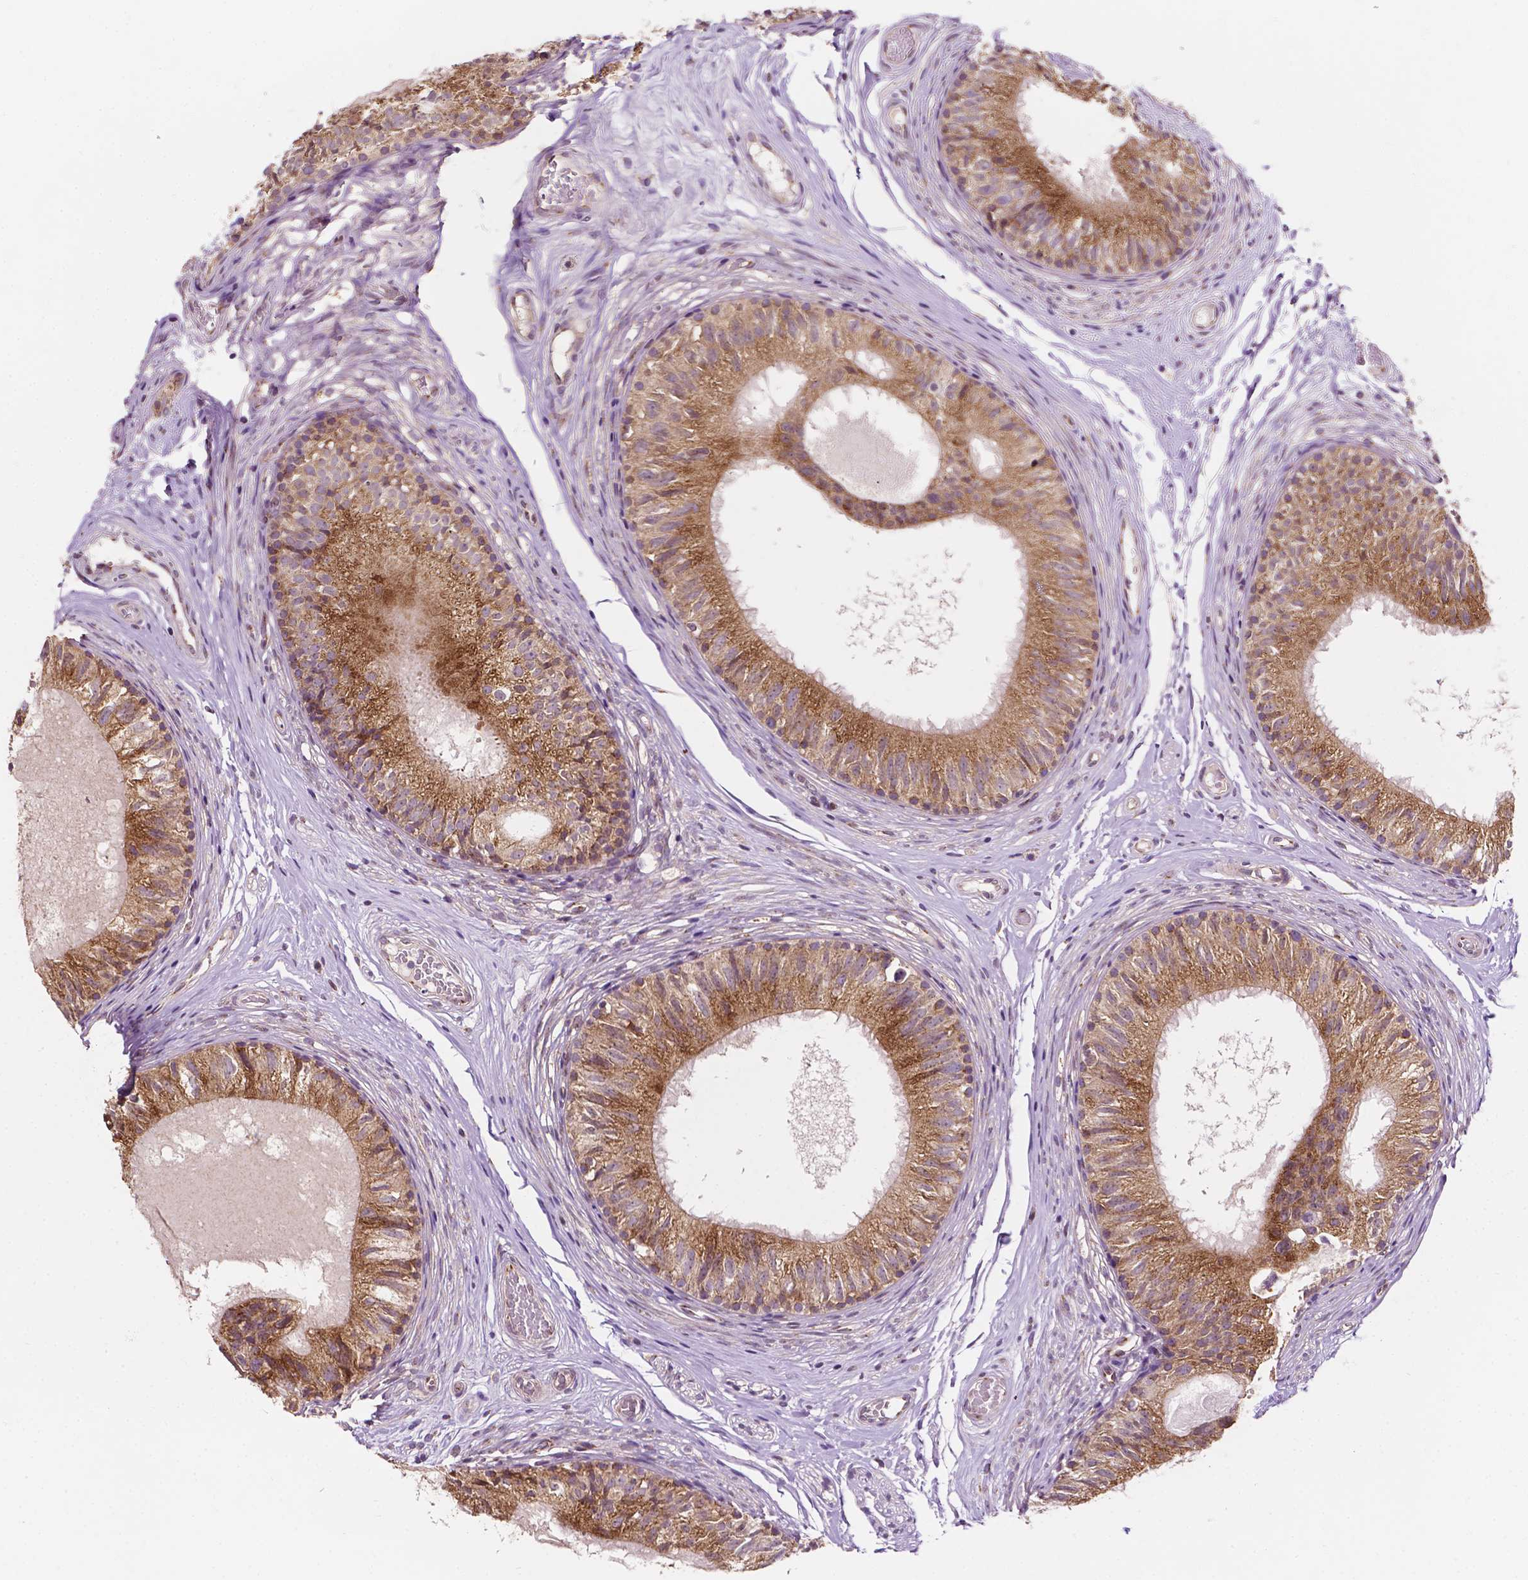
{"staining": {"intensity": "moderate", "quantity": ">75%", "location": "cytoplasmic/membranous"}, "tissue": "epididymis", "cell_type": "Glandular cells", "image_type": "normal", "snomed": [{"axis": "morphology", "description": "Normal tissue, NOS"}, {"axis": "topography", "description": "Epididymis"}], "caption": "About >75% of glandular cells in benign epididymis show moderate cytoplasmic/membranous protein positivity as visualized by brown immunohistochemical staining.", "gene": "EBAG9", "patient": {"sex": "male", "age": 29}}